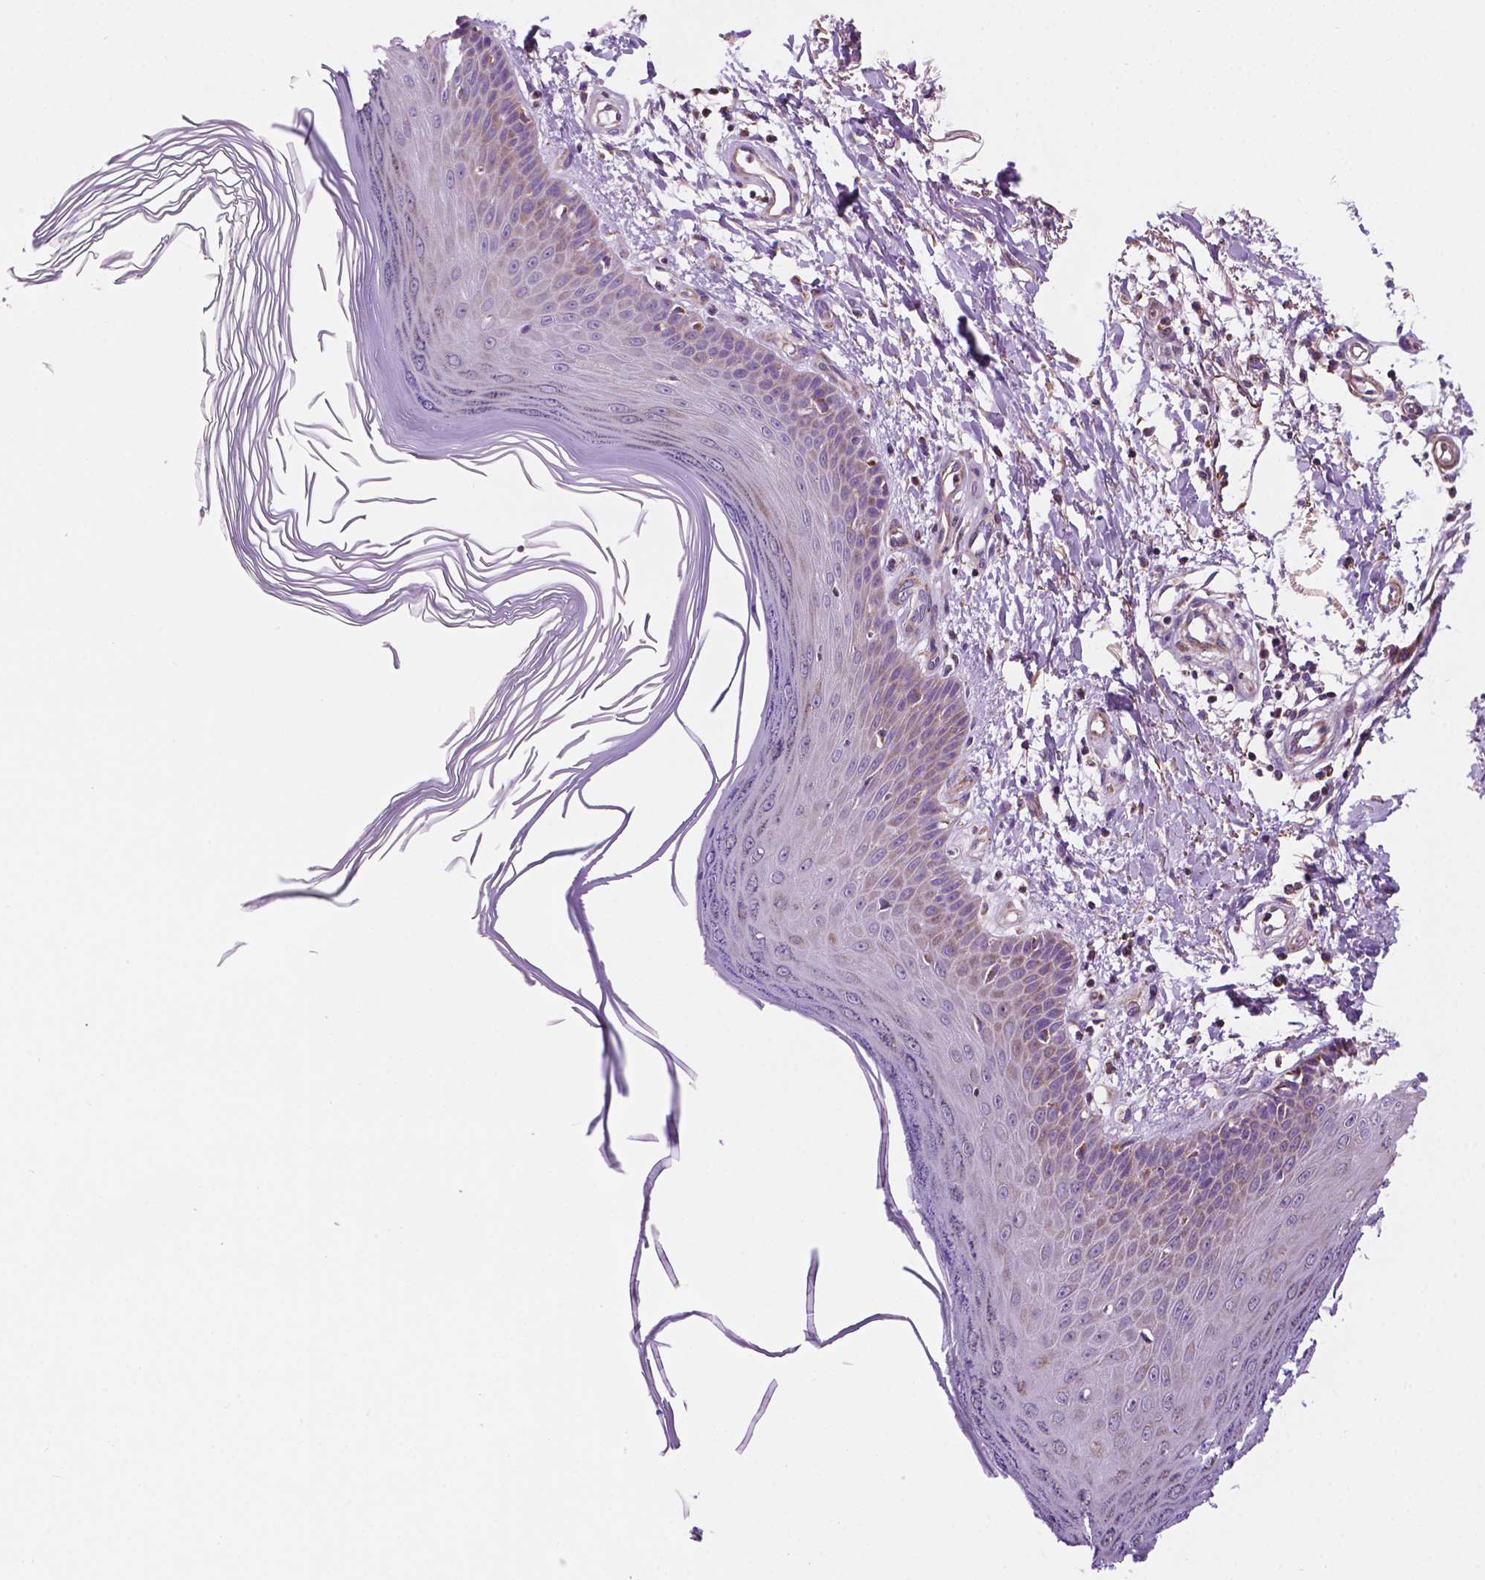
{"staining": {"intensity": "moderate", "quantity": ">75%", "location": "cytoplasmic/membranous"}, "tissue": "skin", "cell_type": "Fibroblasts", "image_type": "normal", "snomed": [{"axis": "morphology", "description": "Normal tissue, NOS"}, {"axis": "topography", "description": "Skin"}], "caption": "Protein analysis of benign skin reveals moderate cytoplasmic/membranous expression in approximately >75% of fibroblasts. (DAB IHC with brightfield microscopy, high magnification).", "gene": "GEMIN4", "patient": {"sex": "female", "age": 62}}